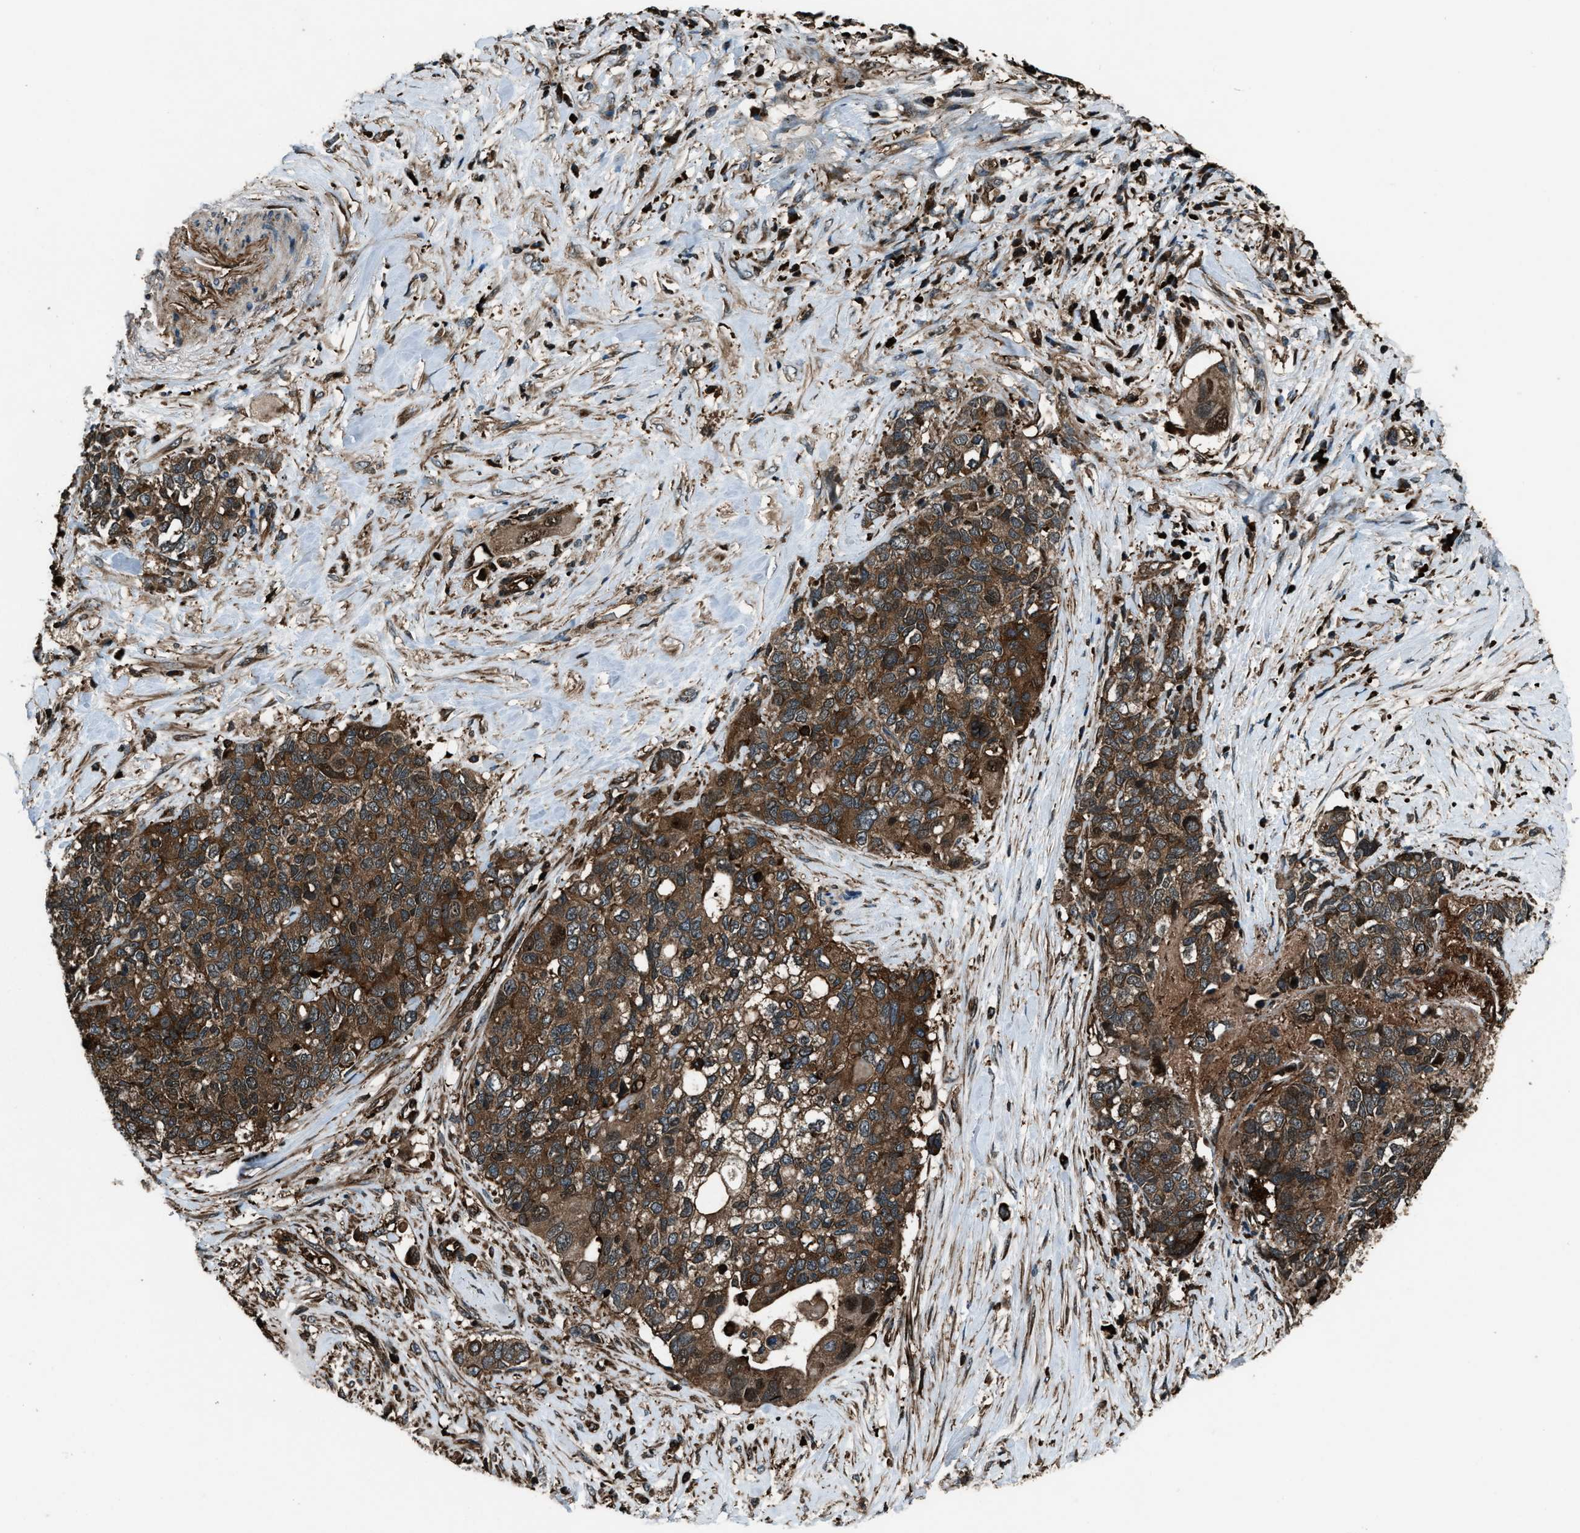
{"staining": {"intensity": "strong", "quantity": ">75%", "location": "cytoplasmic/membranous,nuclear"}, "tissue": "pancreatic cancer", "cell_type": "Tumor cells", "image_type": "cancer", "snomed": [{"axis": "morphology", "description": "Adenocarcinoma, NOS"}, {"axis": "topography", "description": "Pancreas"}], "caption": "This micrograph demonstrates immunohistochemistry staining of adenocarcinoma (pancreatic), with high strong cytoplasmic/membranous and nuclear expression in approximately >75% of tumor cells.", "gene": "SNX30", "patient": {"sex": "female", "age": 56}}